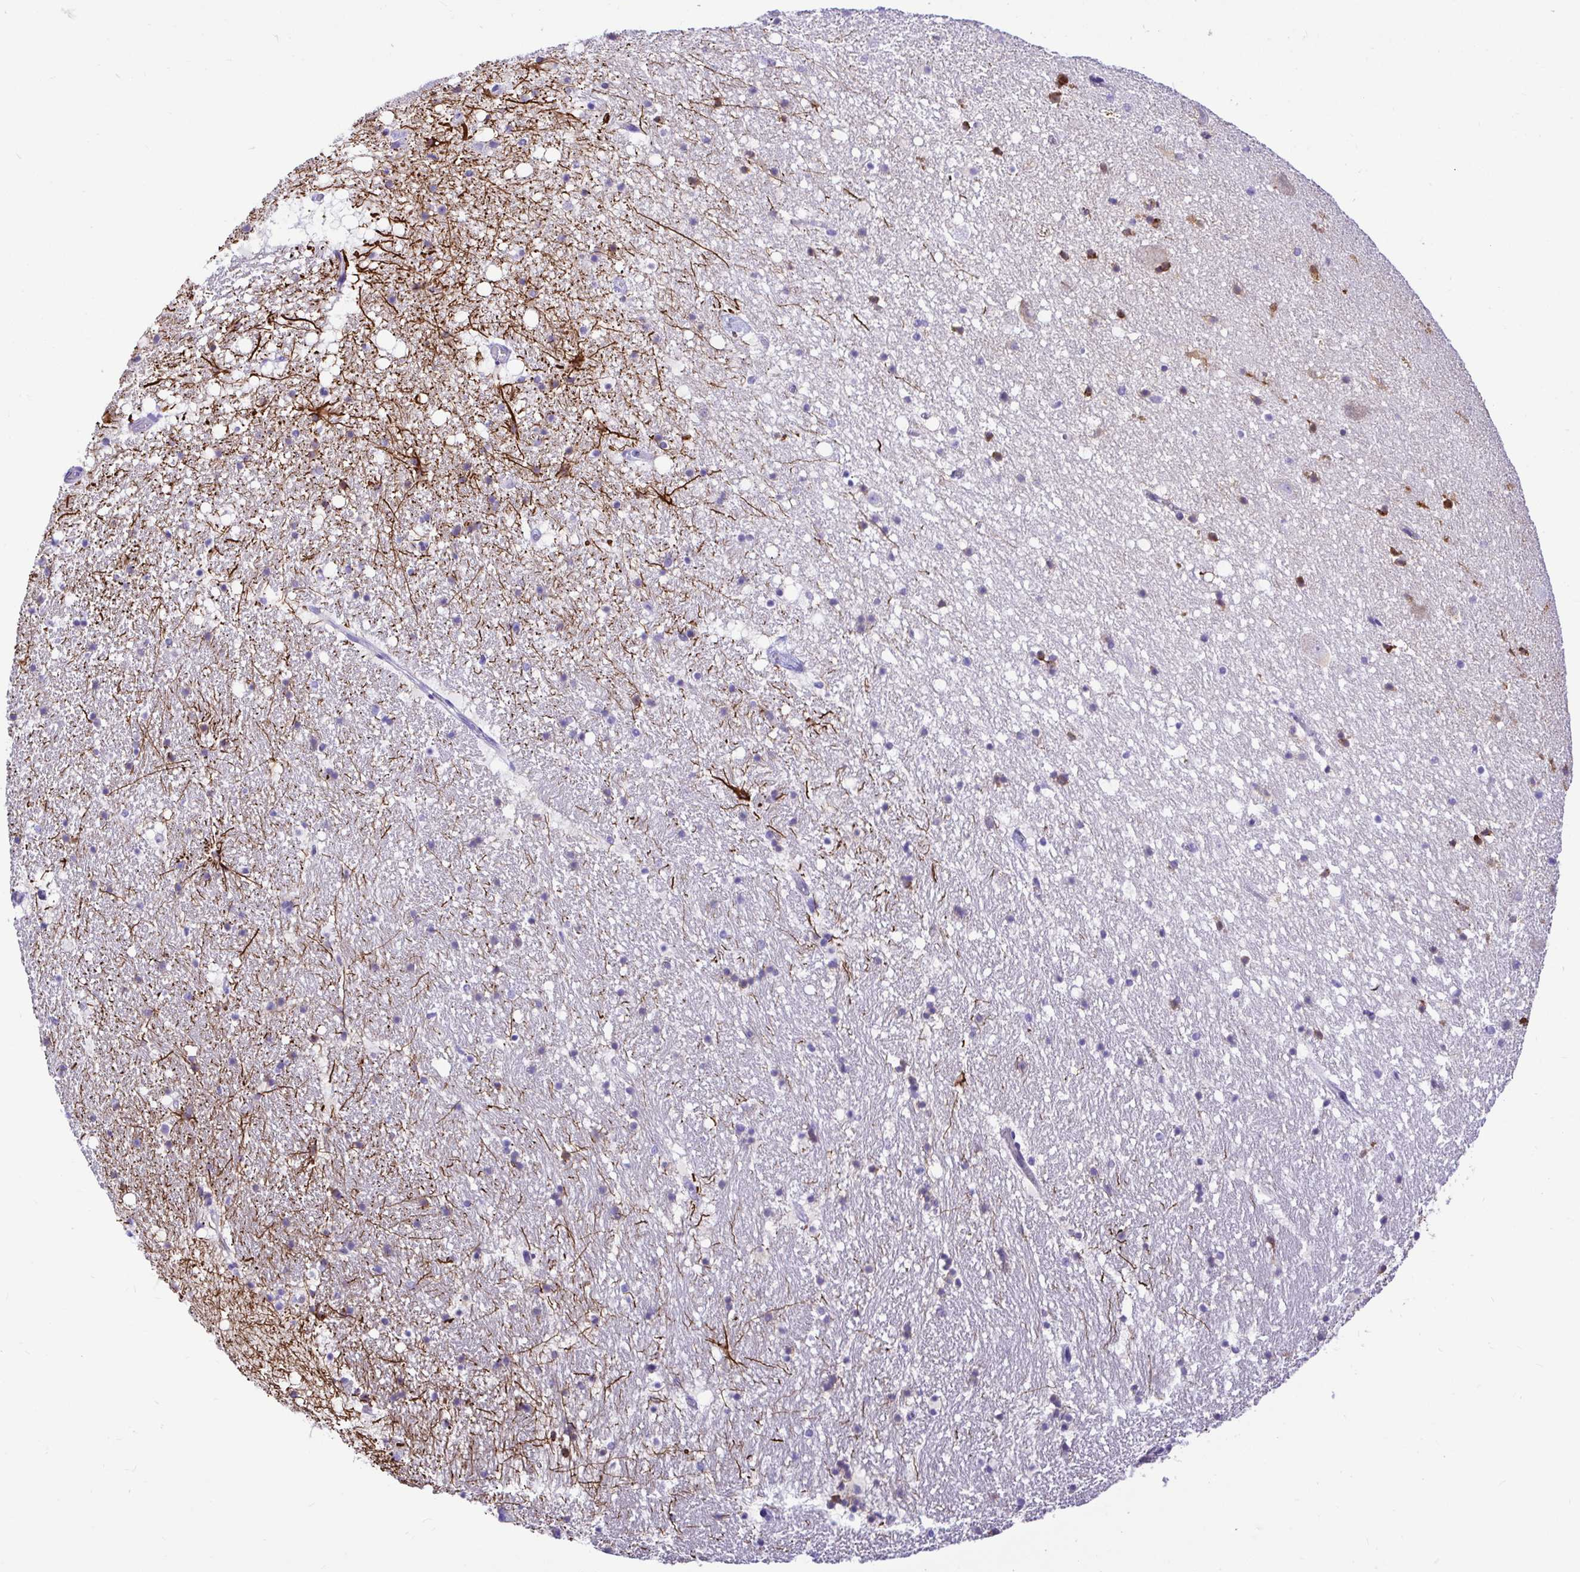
{"staining": {"intensity": "moderate", "quantity": "<25%", "location": "cytoplasmic/membranous,nuclear"}, "tissue": "hippocampus", "cell_type": "Glial cells", "image_type": "normal", "snomed": [{"axis": "morphology", "description": "Normal tissue, NOS"}, {"axis": "topography", "description": "Hippocampus"}], "caption": "The image reveals a brown stain indicating the presence of a protein in the cytoplasmic/membranous,nuclear of glial cells in hippocampus. The protein of interest is shown in brown color, while the nuclei are stained blue.", "gene": "BACE2", "patient": {"sex": "female", "age": 42}}